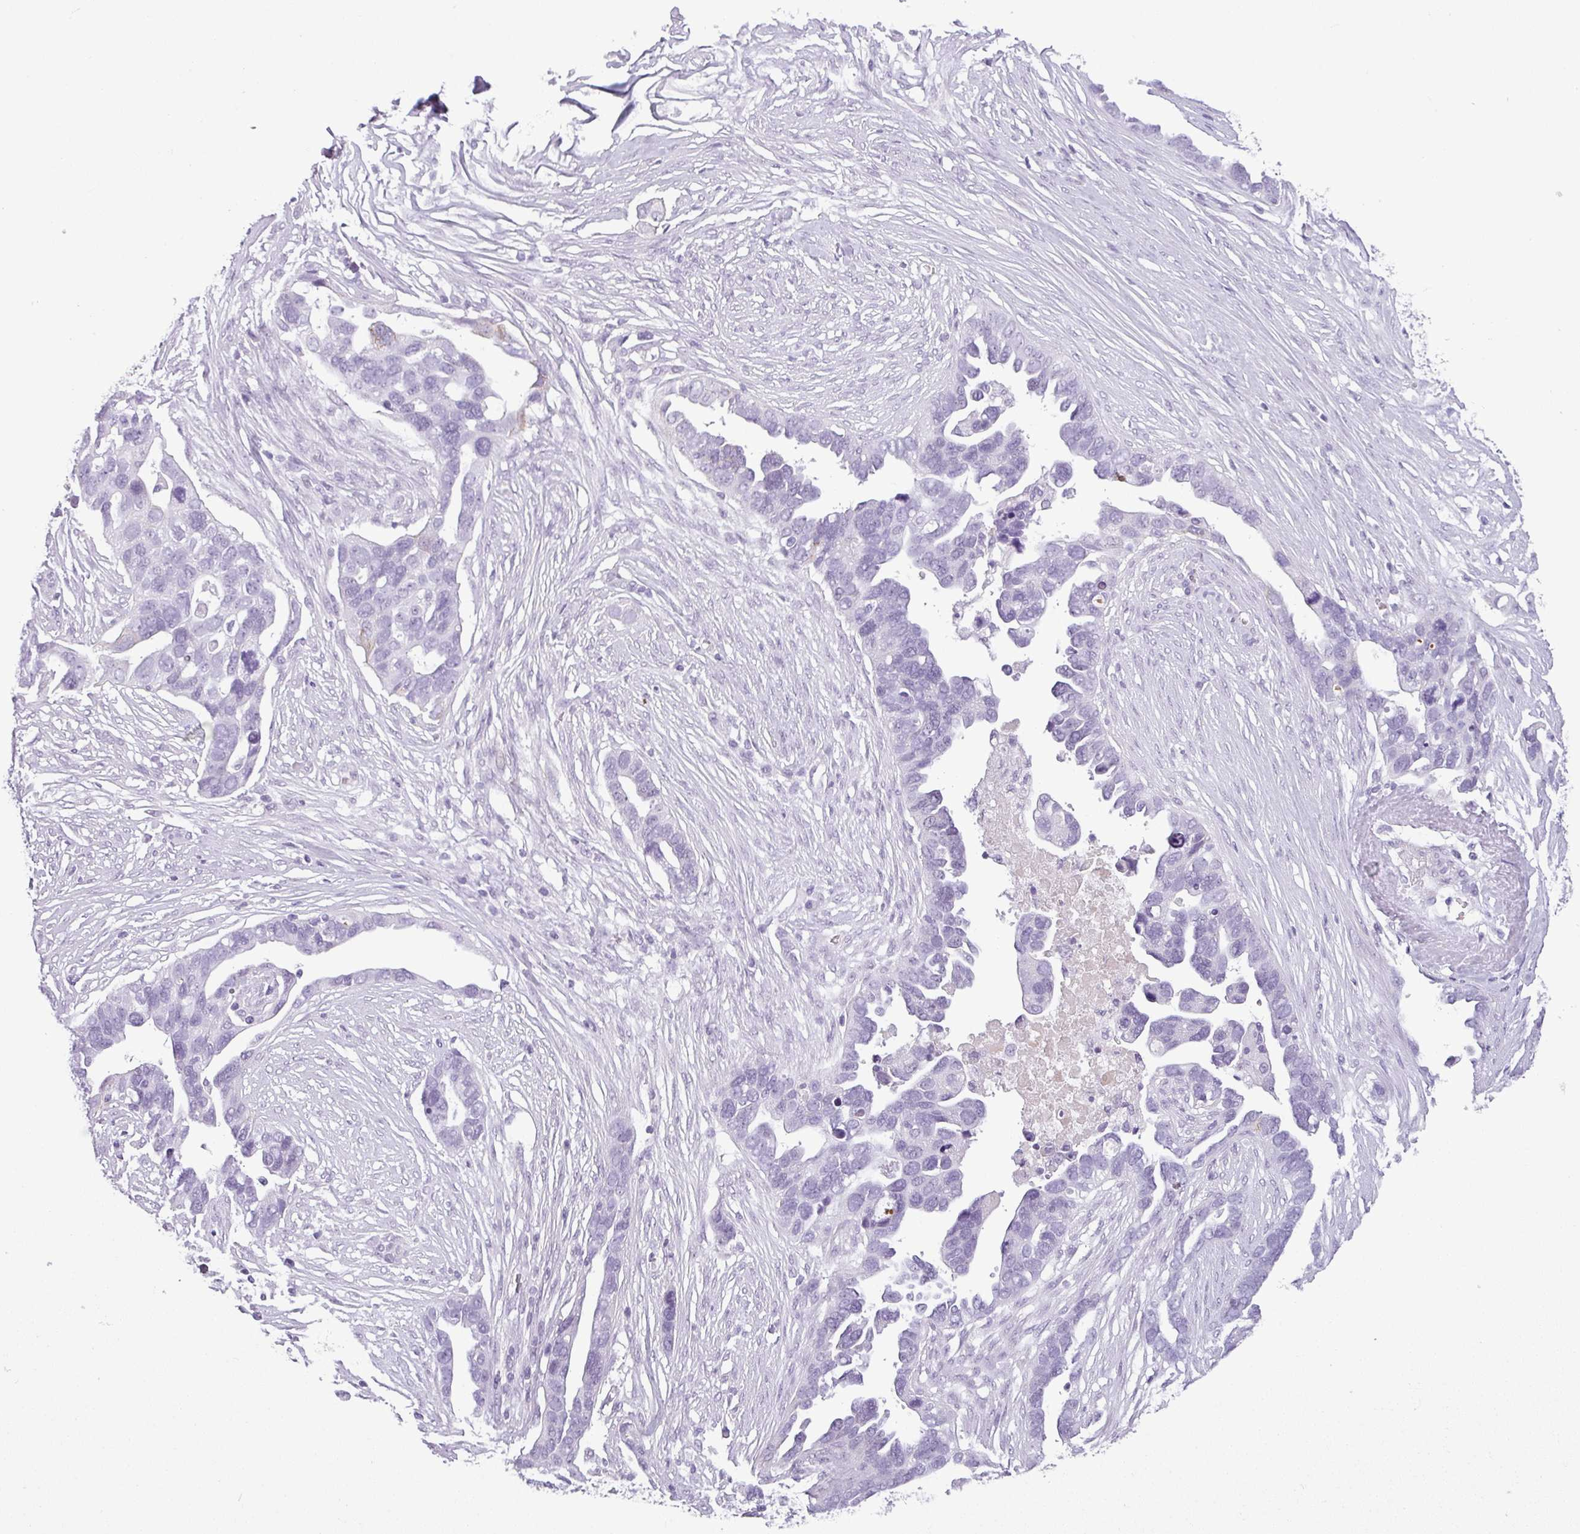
{"staining": {"intensity": "negative", "quantity": "none", "location": "none"}, "tissue": "ovarian cancer", "cell_type": "Tumor cells", "image_type": "cancer", "snomed": [{"axis": "morphology", "description": "Cystadenocarcinoma, serous, NOS"}, {"axis": "topography", "description": "Ovary"}], "caption": "This is an IHC image of human ovarian serous cystadenocarcinoma. There is no positivity in tumor cells.", "gene": "CDH16", "patient": {"sex": "female", "age": 54}}